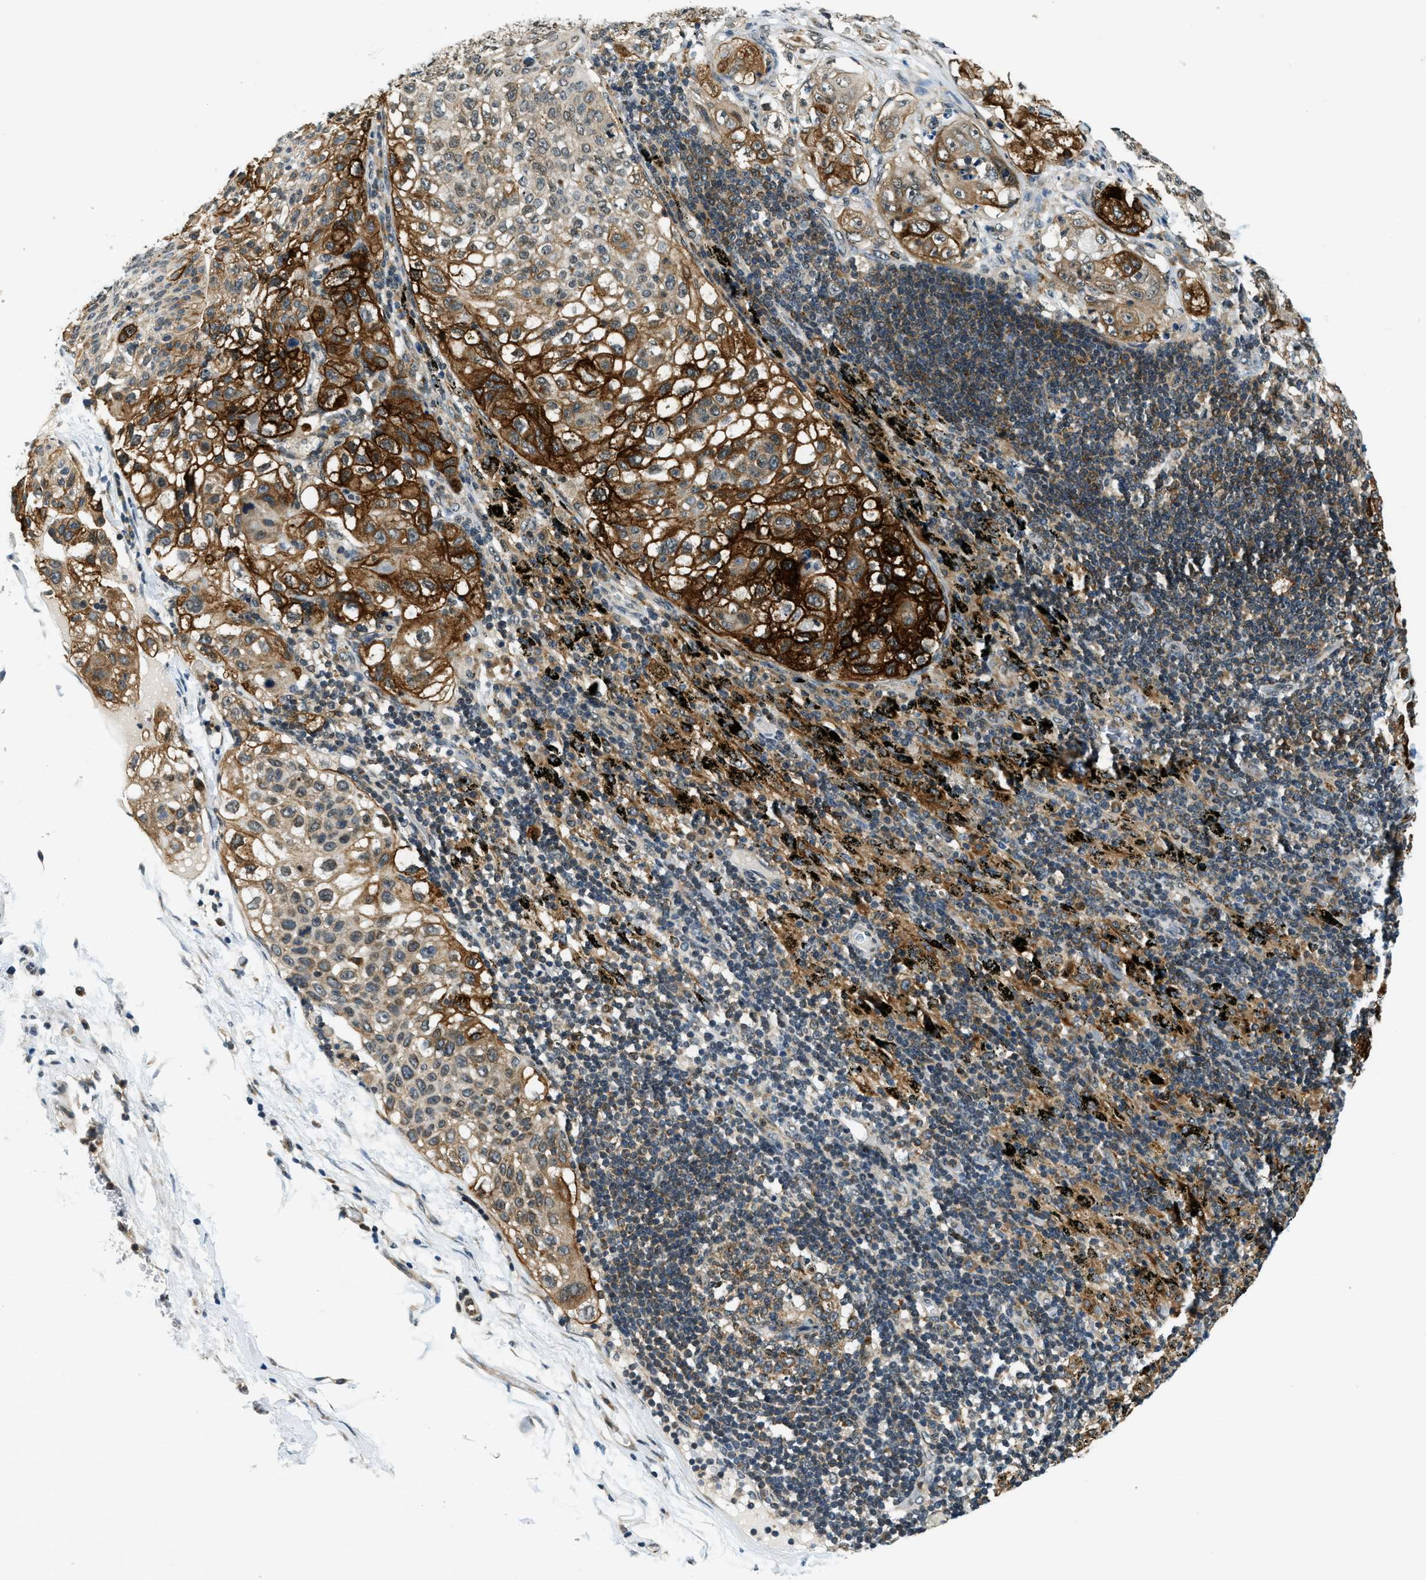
{"staining": {"intensity": "strong", "quantity": "25%-75%", "location": "cytoplasmic/membranous"}, "tissue": "lung cancer", "cell_type": "Tumor cells", "image_type": "cancer", "snomed": [{"axis": "morphology", "description": "Inflammation, NOS"}, {"axis": "morphology", "description": "Squamous cell carcinoma, NOS"}, {"axis": "topography", "description": "Lymph node"}, {"axis": "topography", "description": "Soft tissue"}, {"axis": "topography", "description": "Lung"}], "caption": "Strong cytoplasmic/membranous protein positivity is appreciated in approximately 25%-75% of tumor cells in lung squamous cell carcinoma.", "gene": "RAB11FIP1", "patient": {"sex": "male", "age": 66}}